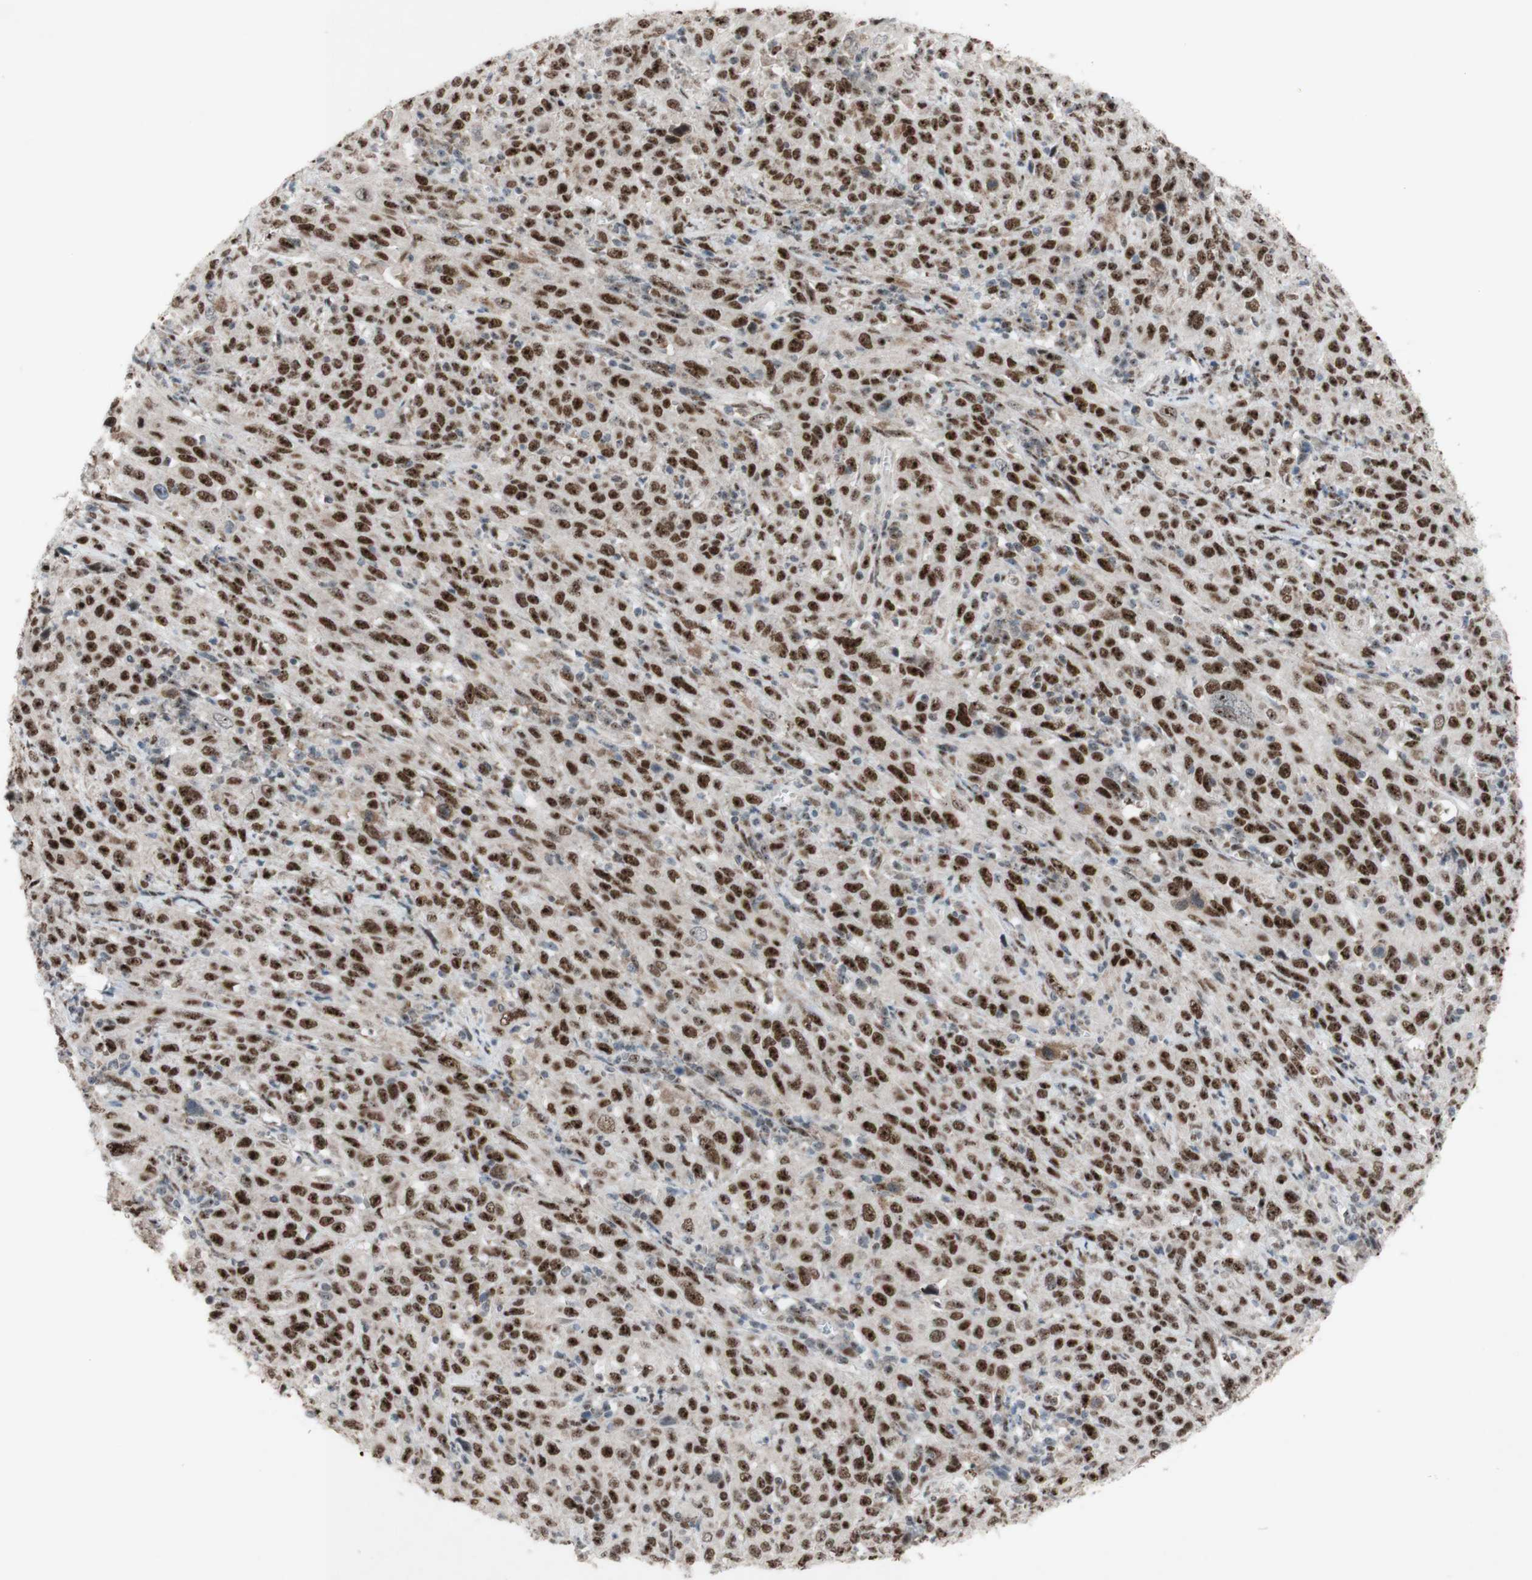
{"staining": {"intensity": "strong", "quantity": ">75%", "location": "nuclear"}, "tissue": "cervical cancer", "cell_type": "Tumor cells", "image_type": "cancer", "snomed": [{"axis": "morphology", "description": "Squamous cell carcinoma, NOS"}, {"axis": "topography", "description": "Cervix"}], "caption": "Brown immunohistochemical staining in cervical squamous cell carcinoma exhibits strong nuclear expression in about >75% of tumor cells. The staining was performed using DAB (3,3'-diaminobenzidine) to visualize the protein expression in brown, while the nuclei were stained in blue with hematoxylin (Magnification: 20x).", "gene": "POLR1A", "patient": {"sex": "female", "age": 46}}